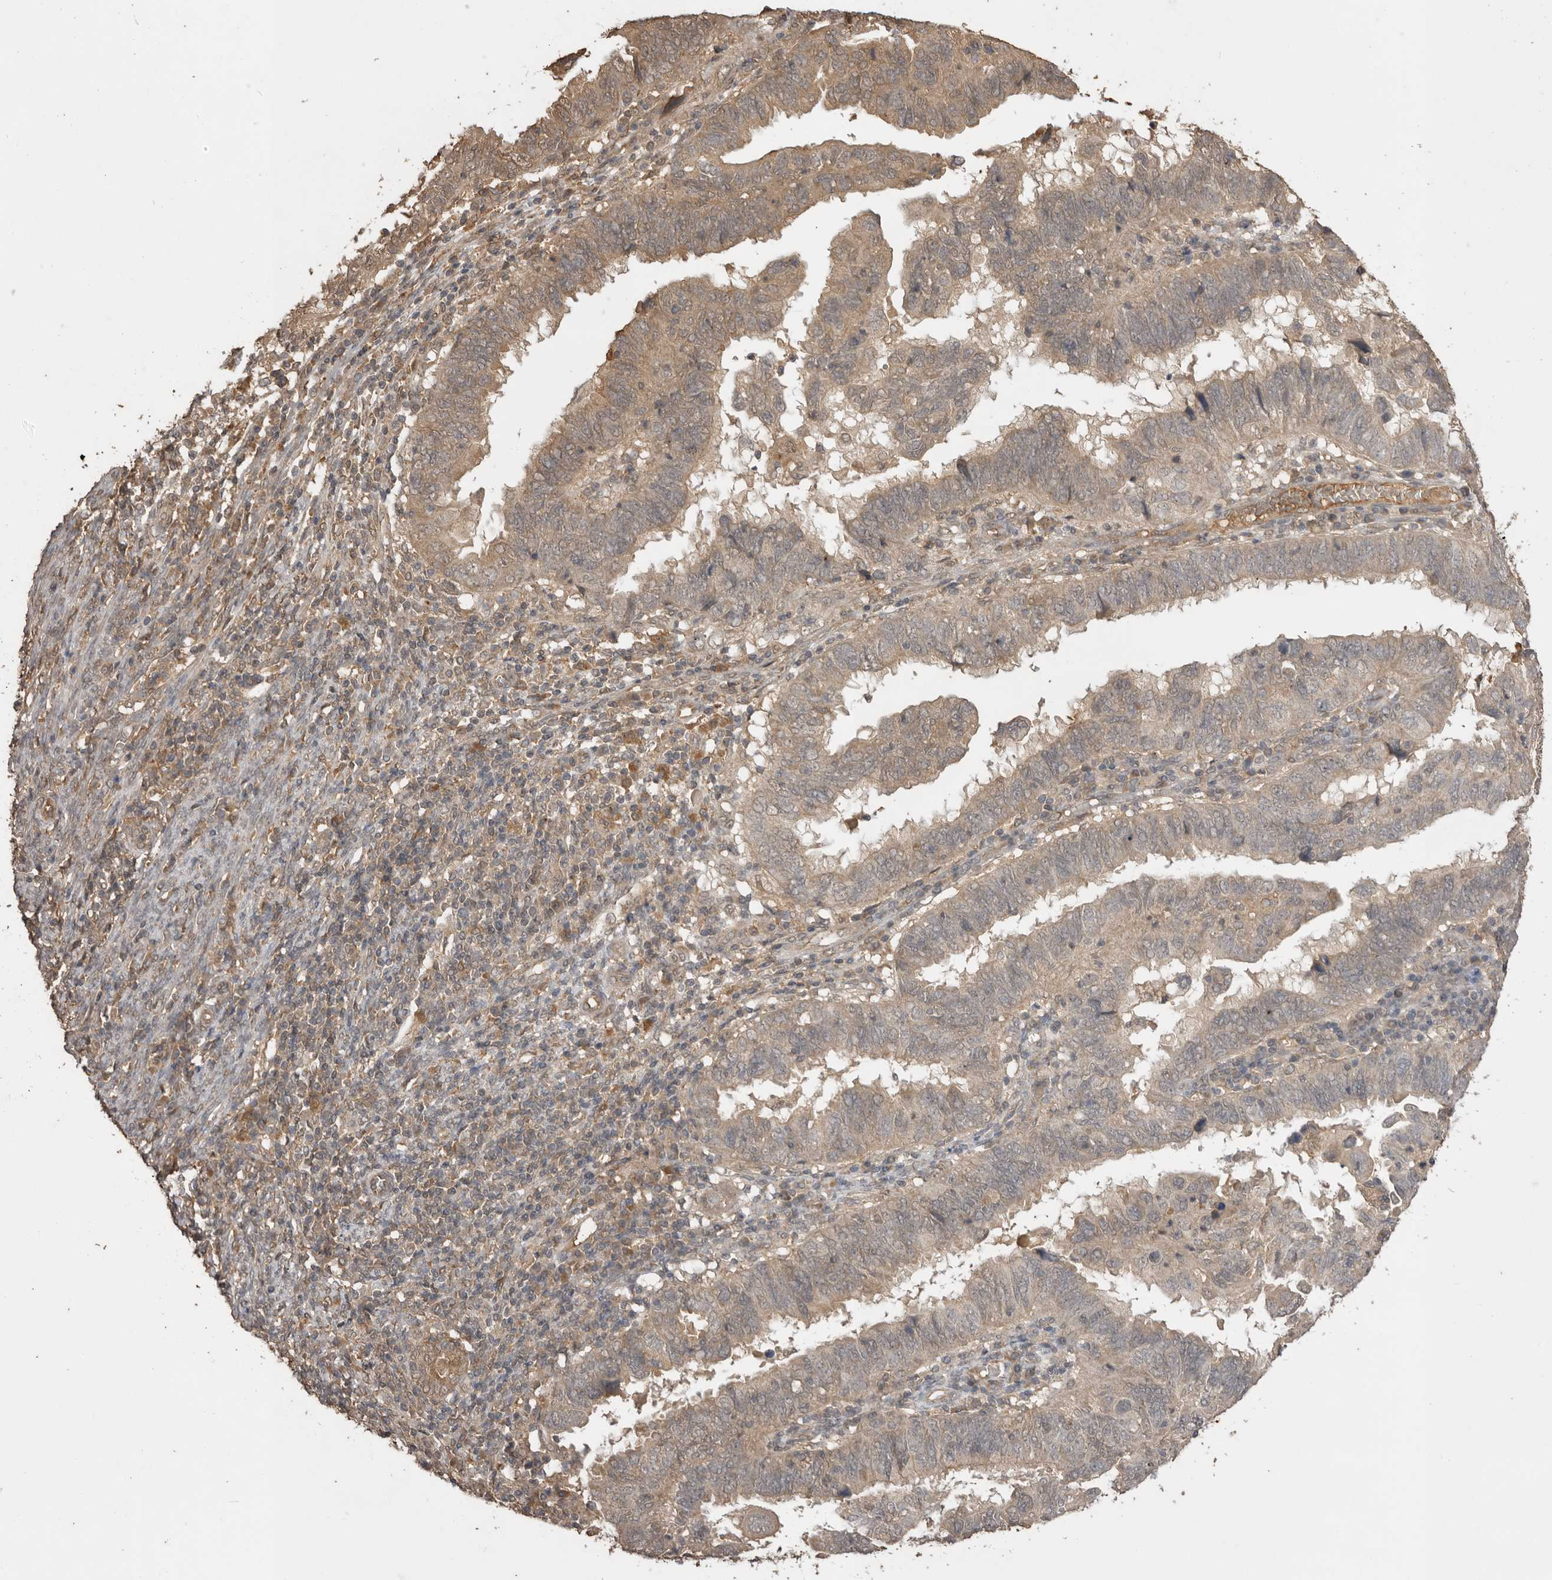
{"staining": {"intensity": "weak", "quantity": ">75%", "location": "cytoplasmic/membranous"}, "tissue": "endometrial cancer", "cell_type": "Tumor cells", "image_type": "cancer", "snomed": [{"axis": "morphology", "description": "Adenocarcinoma, NOS"}, {"axis": "topography", "description": "Uterus"}], "caption": "High-power microscopy captured an immunohistochemistry histopathology image of endometrial cancer (adenocarcinoma), revealing weak cytoplasmic/membranous staining in about >75% of tumor cells.", "gene": "JAG2", "patient": {"sex": "female", "age": 77}}